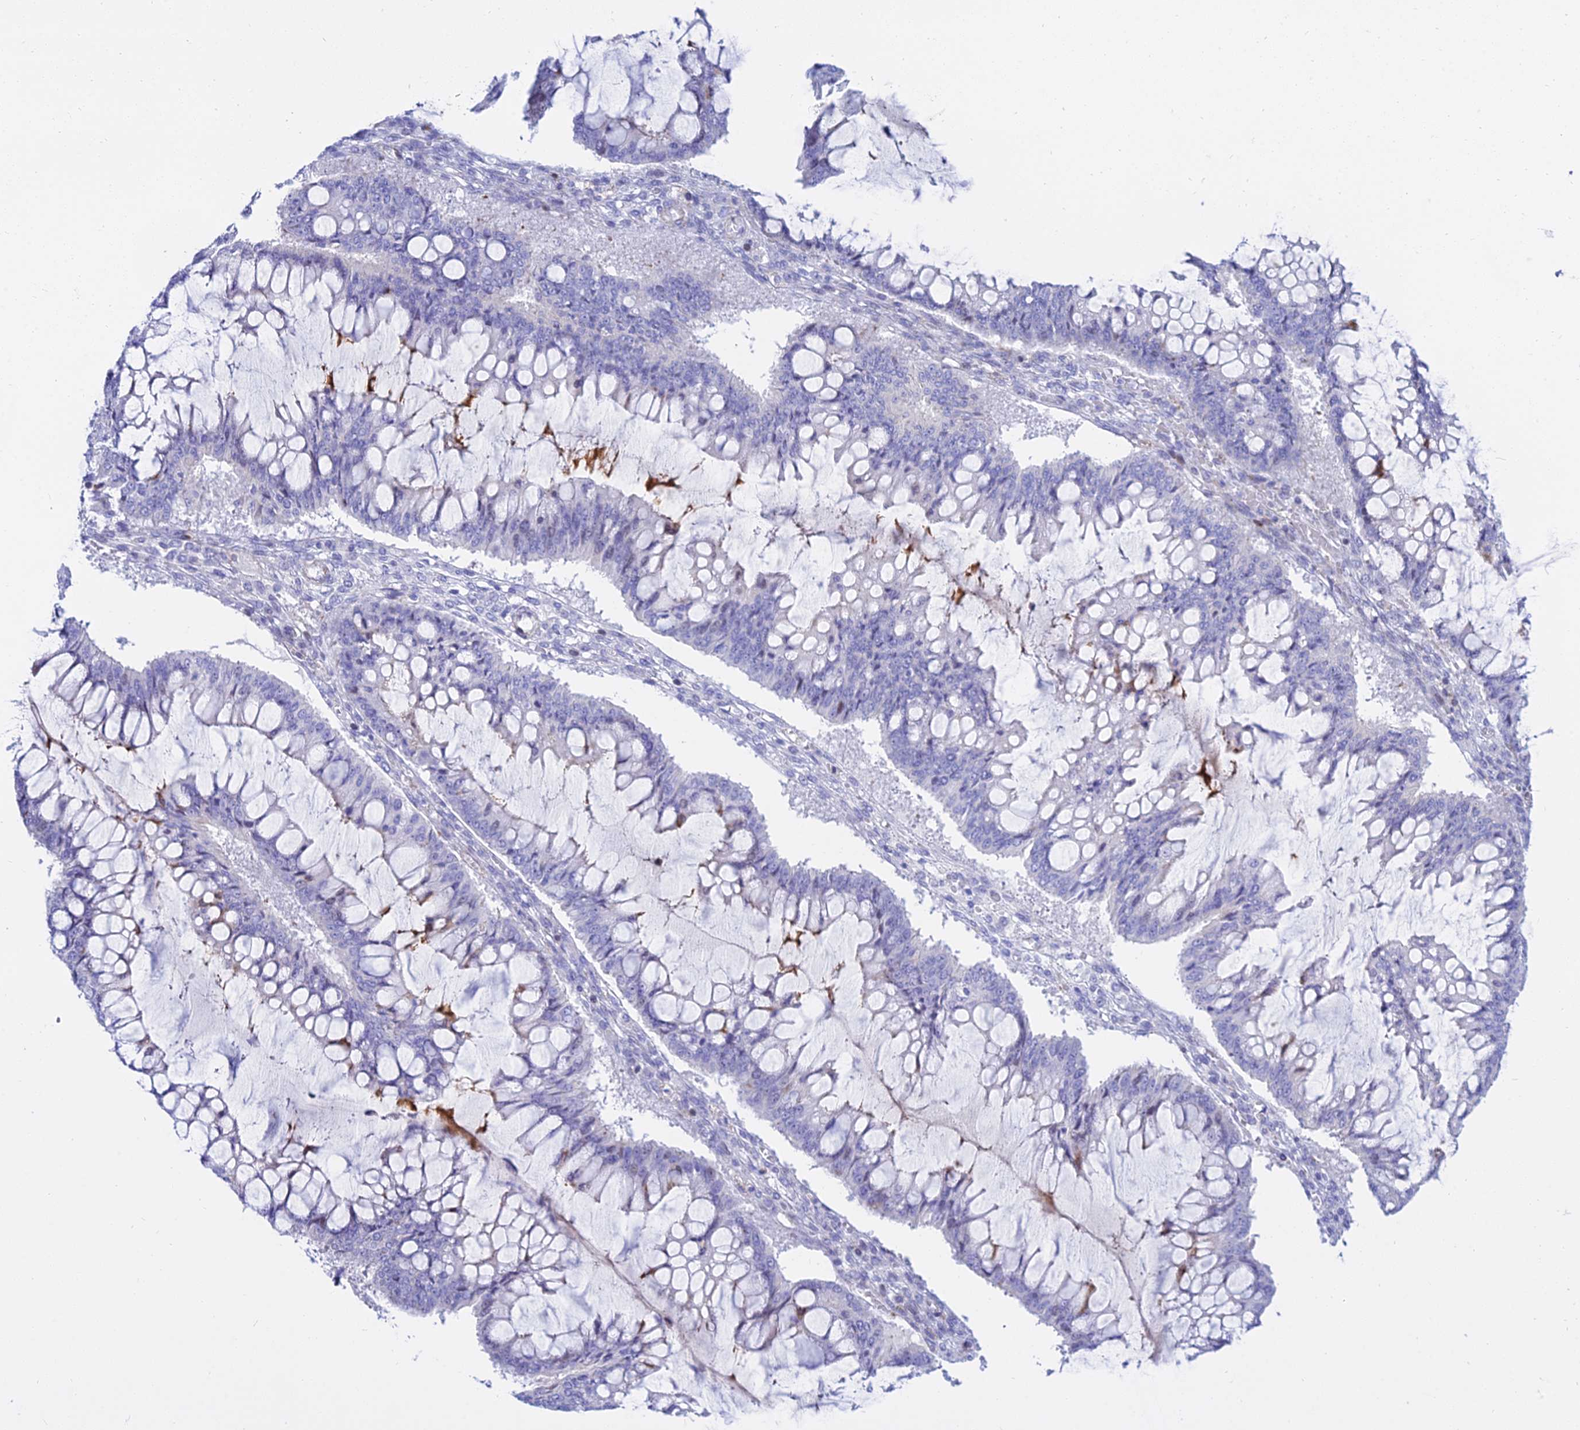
{"staining": {"intensity": "moderate", "quantity": "<25%", "location": "cytoplasmic/membranous"}, "tissue": "ovarian cancer", "cell_type": "Tumor cells", "image_type": "cancer", "snomed": [{"axis": "morphology", "description": "Cystadenocarcinoma, mucinous, NOS"}, {"axis": "topography", "description": "Ovary"}], "caption": "IHC staining of mucinous cystadenocarcinoma (ovarian), which demonstrates low levels of moderate cytoplasmic/membranous positivity in about <25% of tumor cells indicating moderate cytoplasmic/membranous protein positivity. The staining was performed using DAB (3,3'-diaminobenzidine) (brown) for protein detection and nuclei were counterstained in hematoxylin (blue).", "gene": "DLX1", "patient": {"sex": "female", "age": 73}}